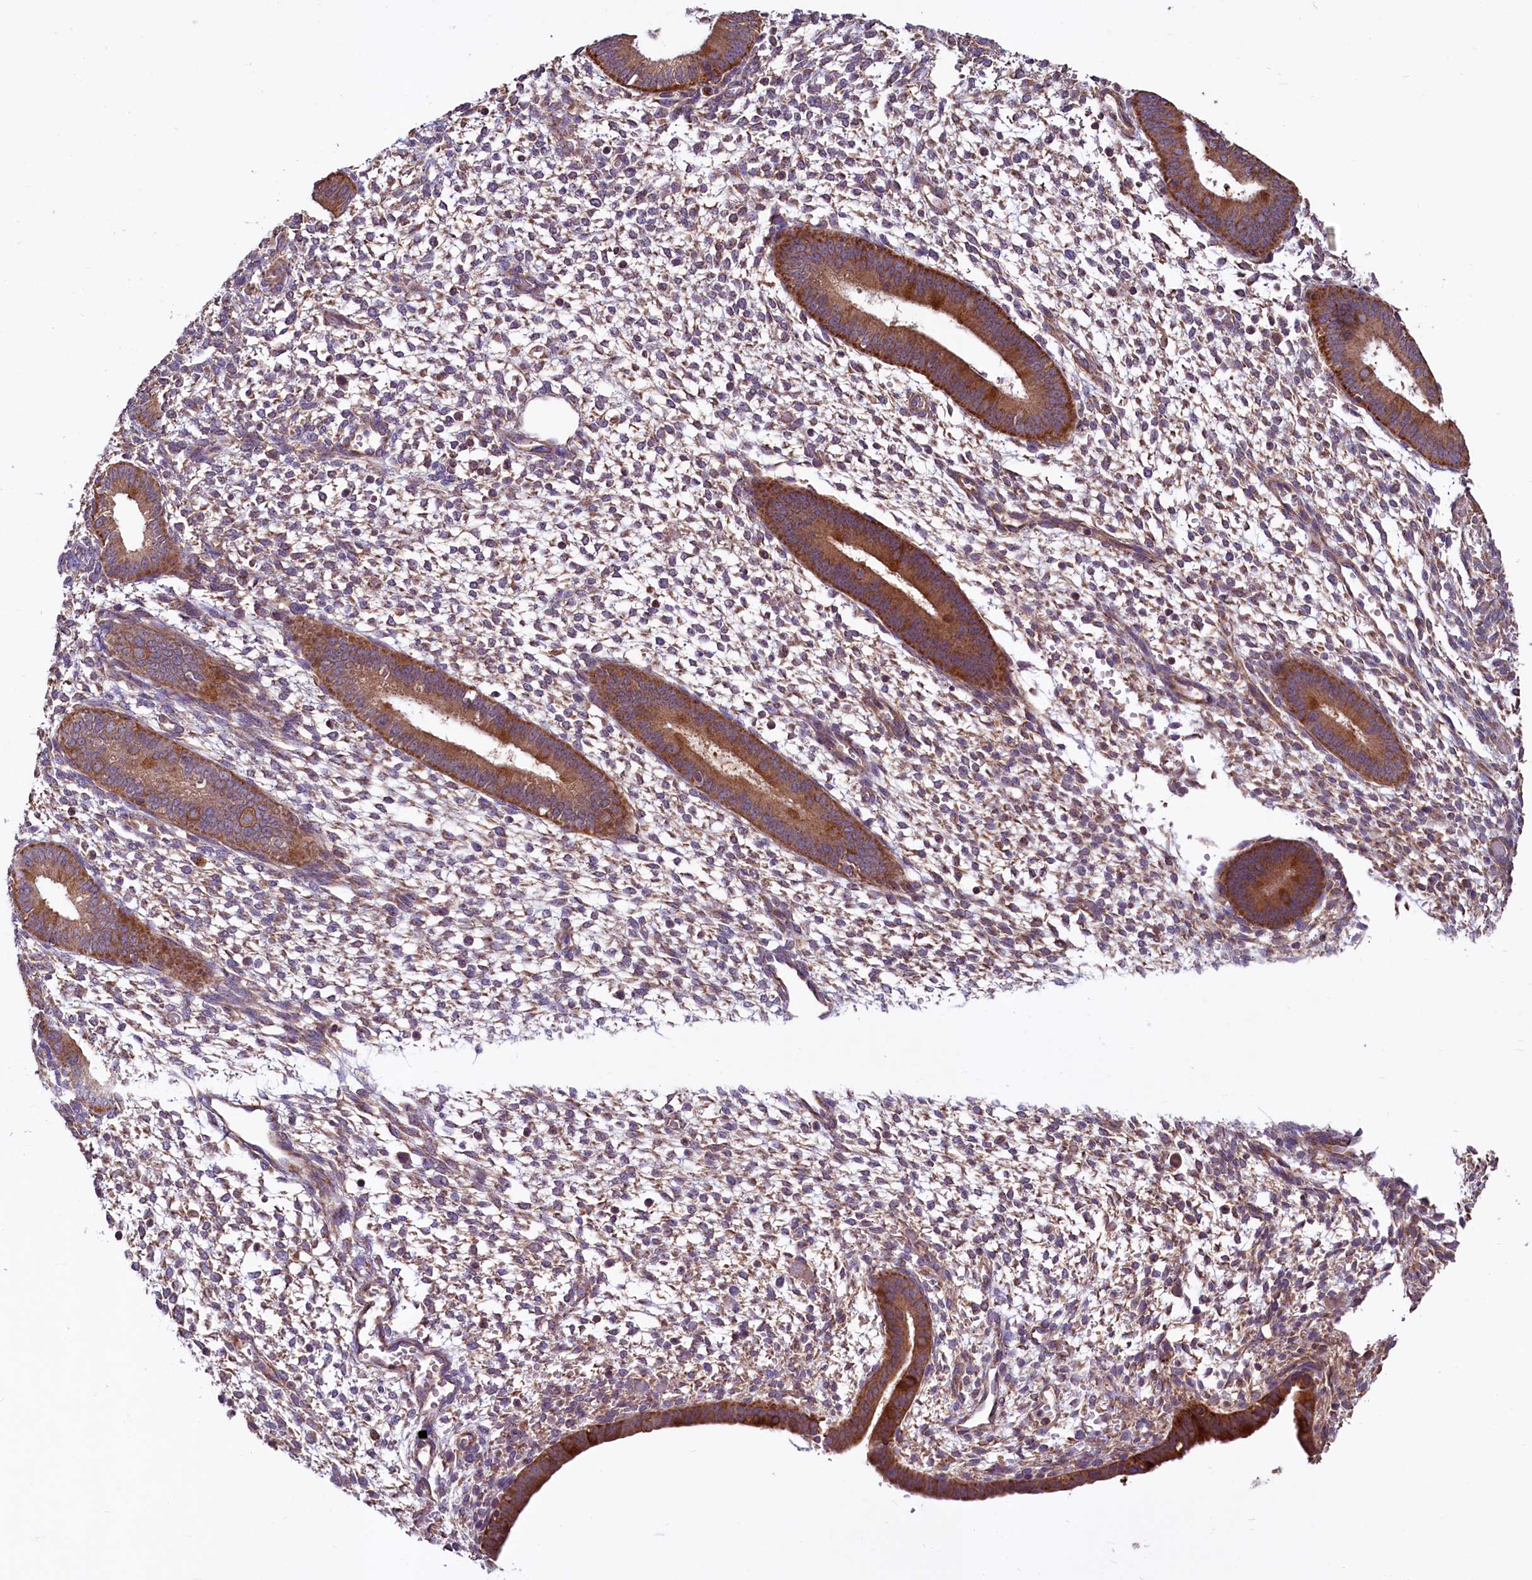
{"staining": {"intensity": "moderate", "quantity": "25%-75%", "location": "cytoplasmic/membranous"}, "tissue": "endometrium", "cell_type": "Cells in endometrial stroma", "image_type": "normal", "snomed": [{"axis": "morphology", "description": "Normal tissue, NOS"}, {"axis": "topography", "description": "Endometrium"}], "caption": "IHC photomicrograph of normal human endometrium stained for a protein (brown), which exhibits medium levels of moderate cytoplasmic/membranous staining in approximately 25%-75% of cells in endometrial stroma.", "gene": "CIAO3", "patient": {"sex": "female", "age": 46}}